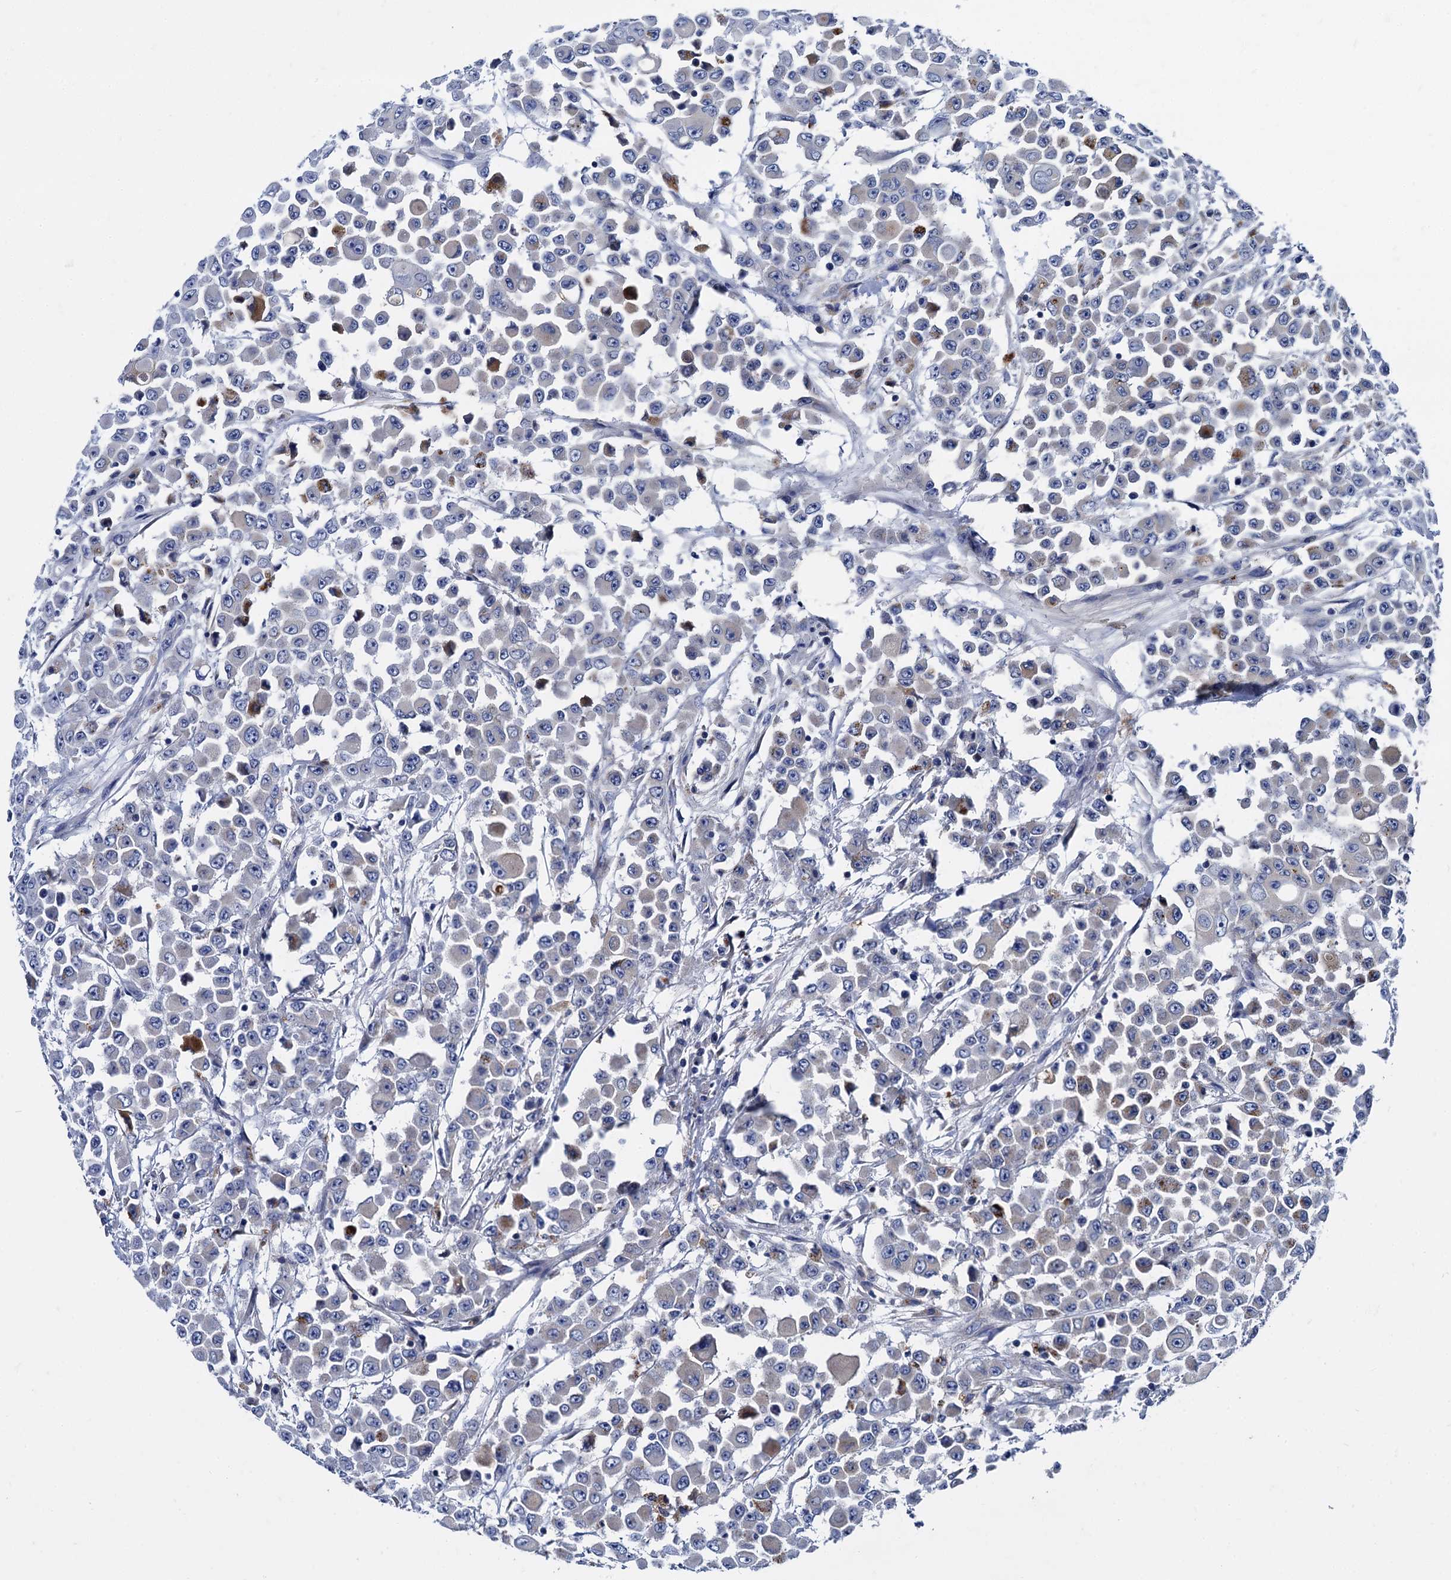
{"staining": {"intensity": "negative", "quantity": "none", "location": "none"}, "tissue": "colorectal cancer", "cell_type": "Tumor cells", "image_type": "cancer", "snomed": [{"axis": "morphology", "description": "Adenocarcinoma, NOS"}, {"axis": "topography", "description": "Rectum"}], "caption": "IHC of human colorectal adenocarcinoma reveals no positivity in tumor cells. The staining was performed using DAB (3,3'-diaminobenzidine) to visualize the protein expression in brown, while the nuclei were stained in blue with hematoxylin (Magnification: 20x).", "gene": "APOD", "patient": {"sex": "male", "age": 57}}